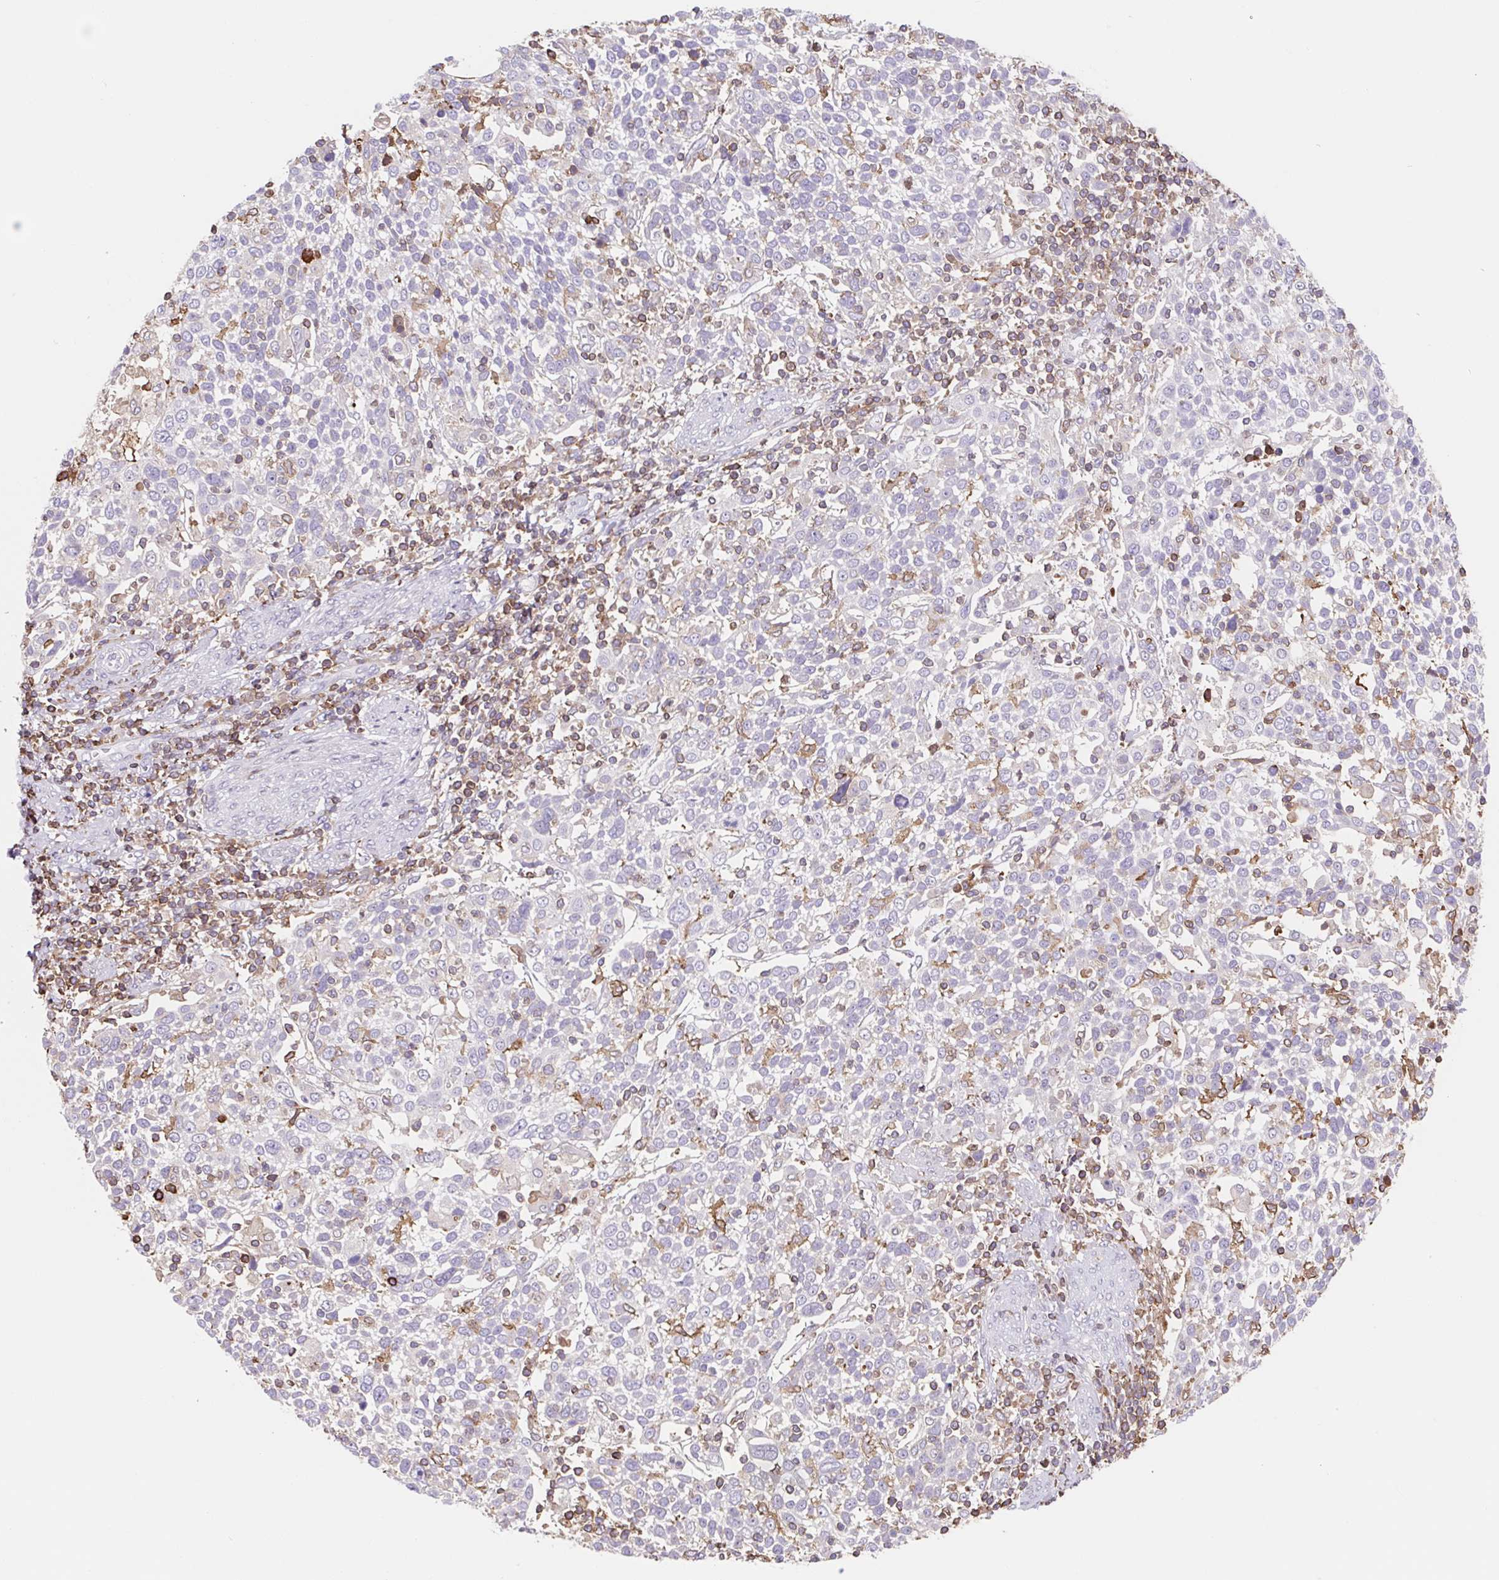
{"staining": {"intensity": "negative", "quantity": "none", "location": "none"}, "tissue": "cervical cancer", "cell_type": "Tumor cells", "image_type": "cancer", "snomed": [{"axis": "morphology", "description": "Squamous cell carcinoma, NOS"}, {"axis": "topography", "description": "Cervix"}], "caption": "IHC of cervical squamous cell carcinoma demonstrates no positivity in tumor cells. (DAB (3,3'-diaminobenzidine) IHC with hematoxylin counter stain).", "gene": "TPRG1", "patient": {"sex": "female", "age": 61}}